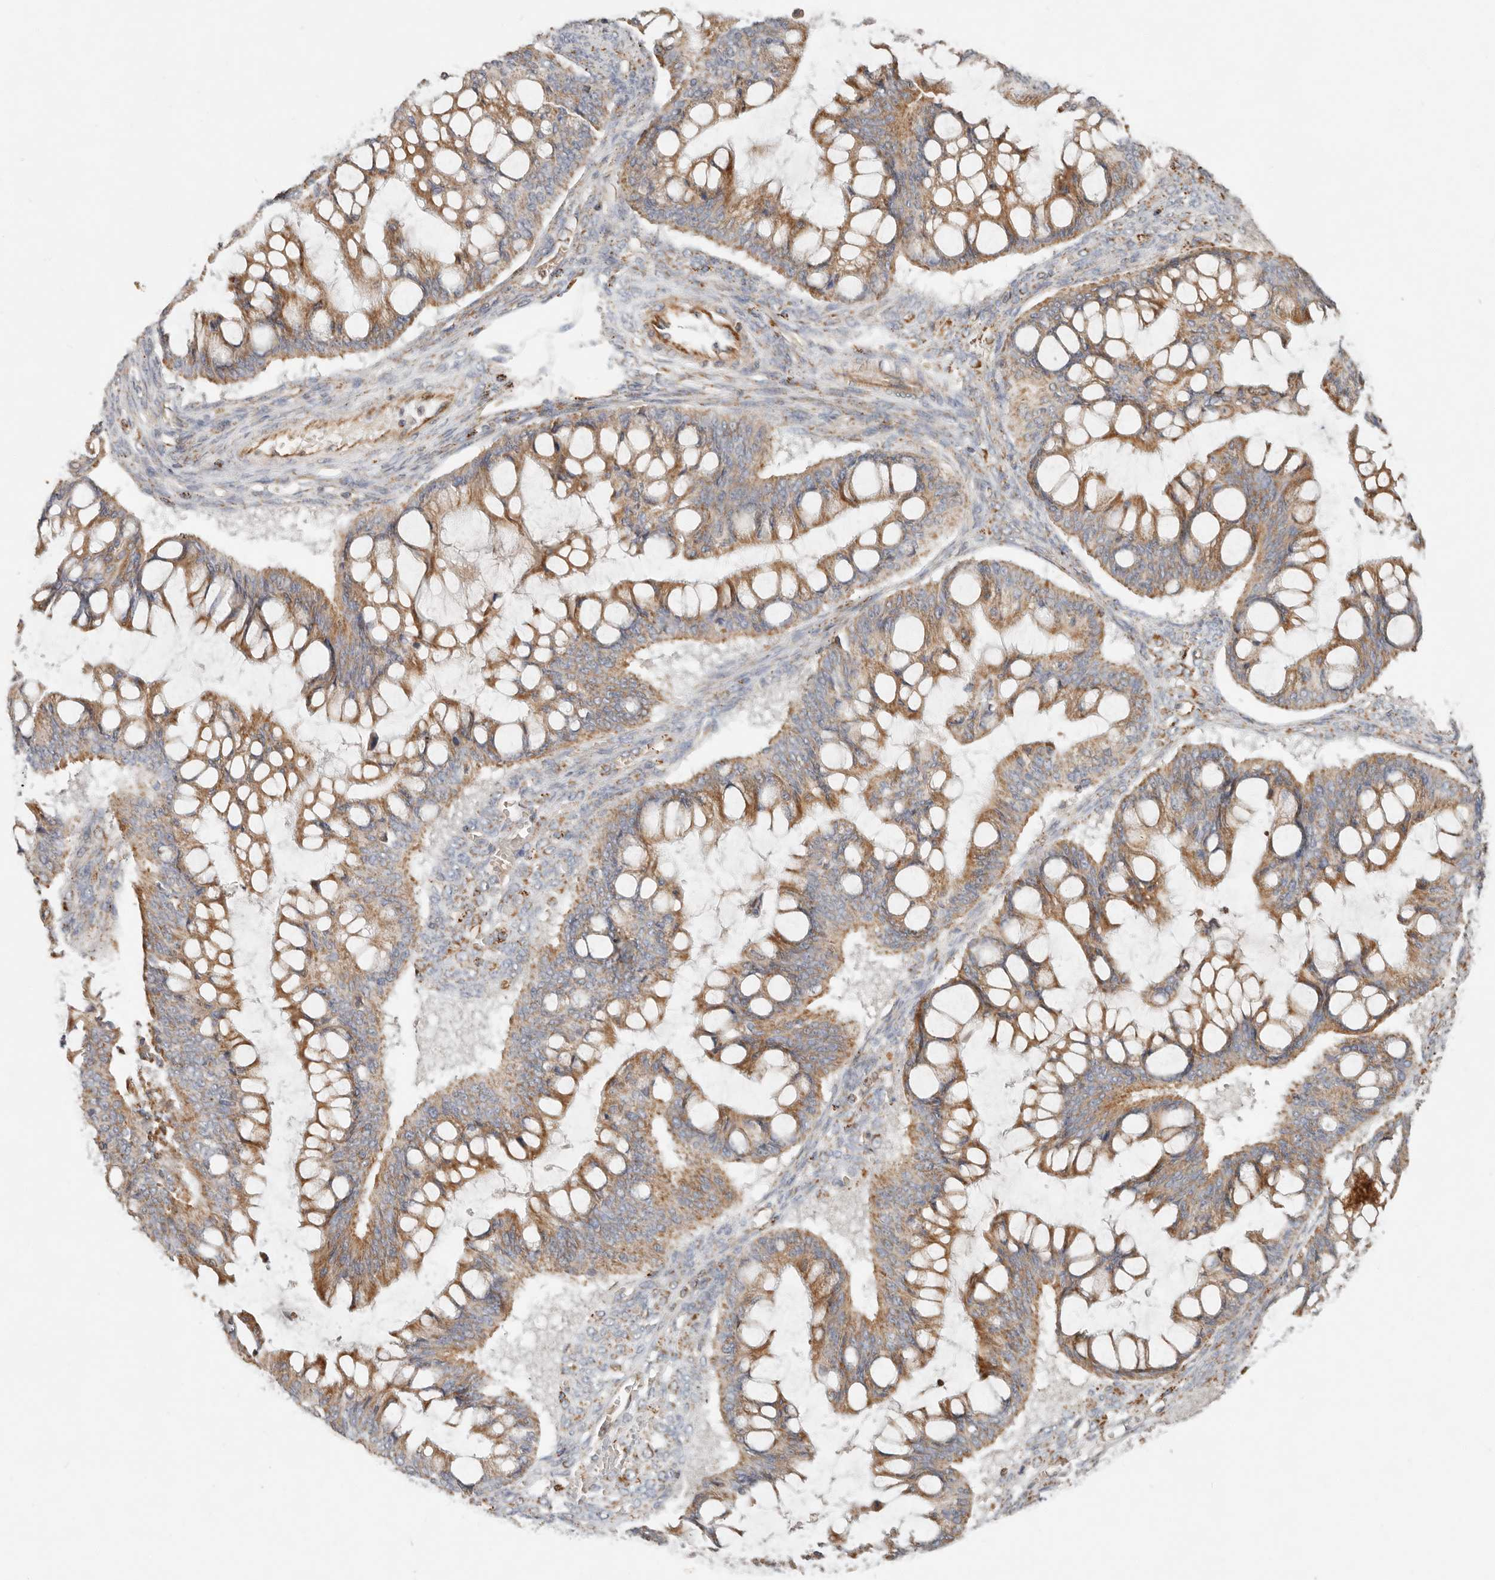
{"staining": {"intensity": "moderate", "quantity": ">75%", "location": "cytoplasmic/membranous"}, "tissue": "ovarian cancer", "cell_type": "Tumor cells", "image_type": "cancer", "snomed": [{"axis": "morphology", "description": "Cystadenocarcinoma, mucinous, NOS"}, {"axis": "topography", "description": "Ovary"}], "caption": "Ovarian cancer (mucinous cystadenocarcinoma) tissue shows moderate cytoplasmic/membranous positivity in approximately >75% of tumor cells, visualized by immunohistochemistry.", "gene": "ARHGEF10L", "patient": {"sex": "female", "age": 73}}